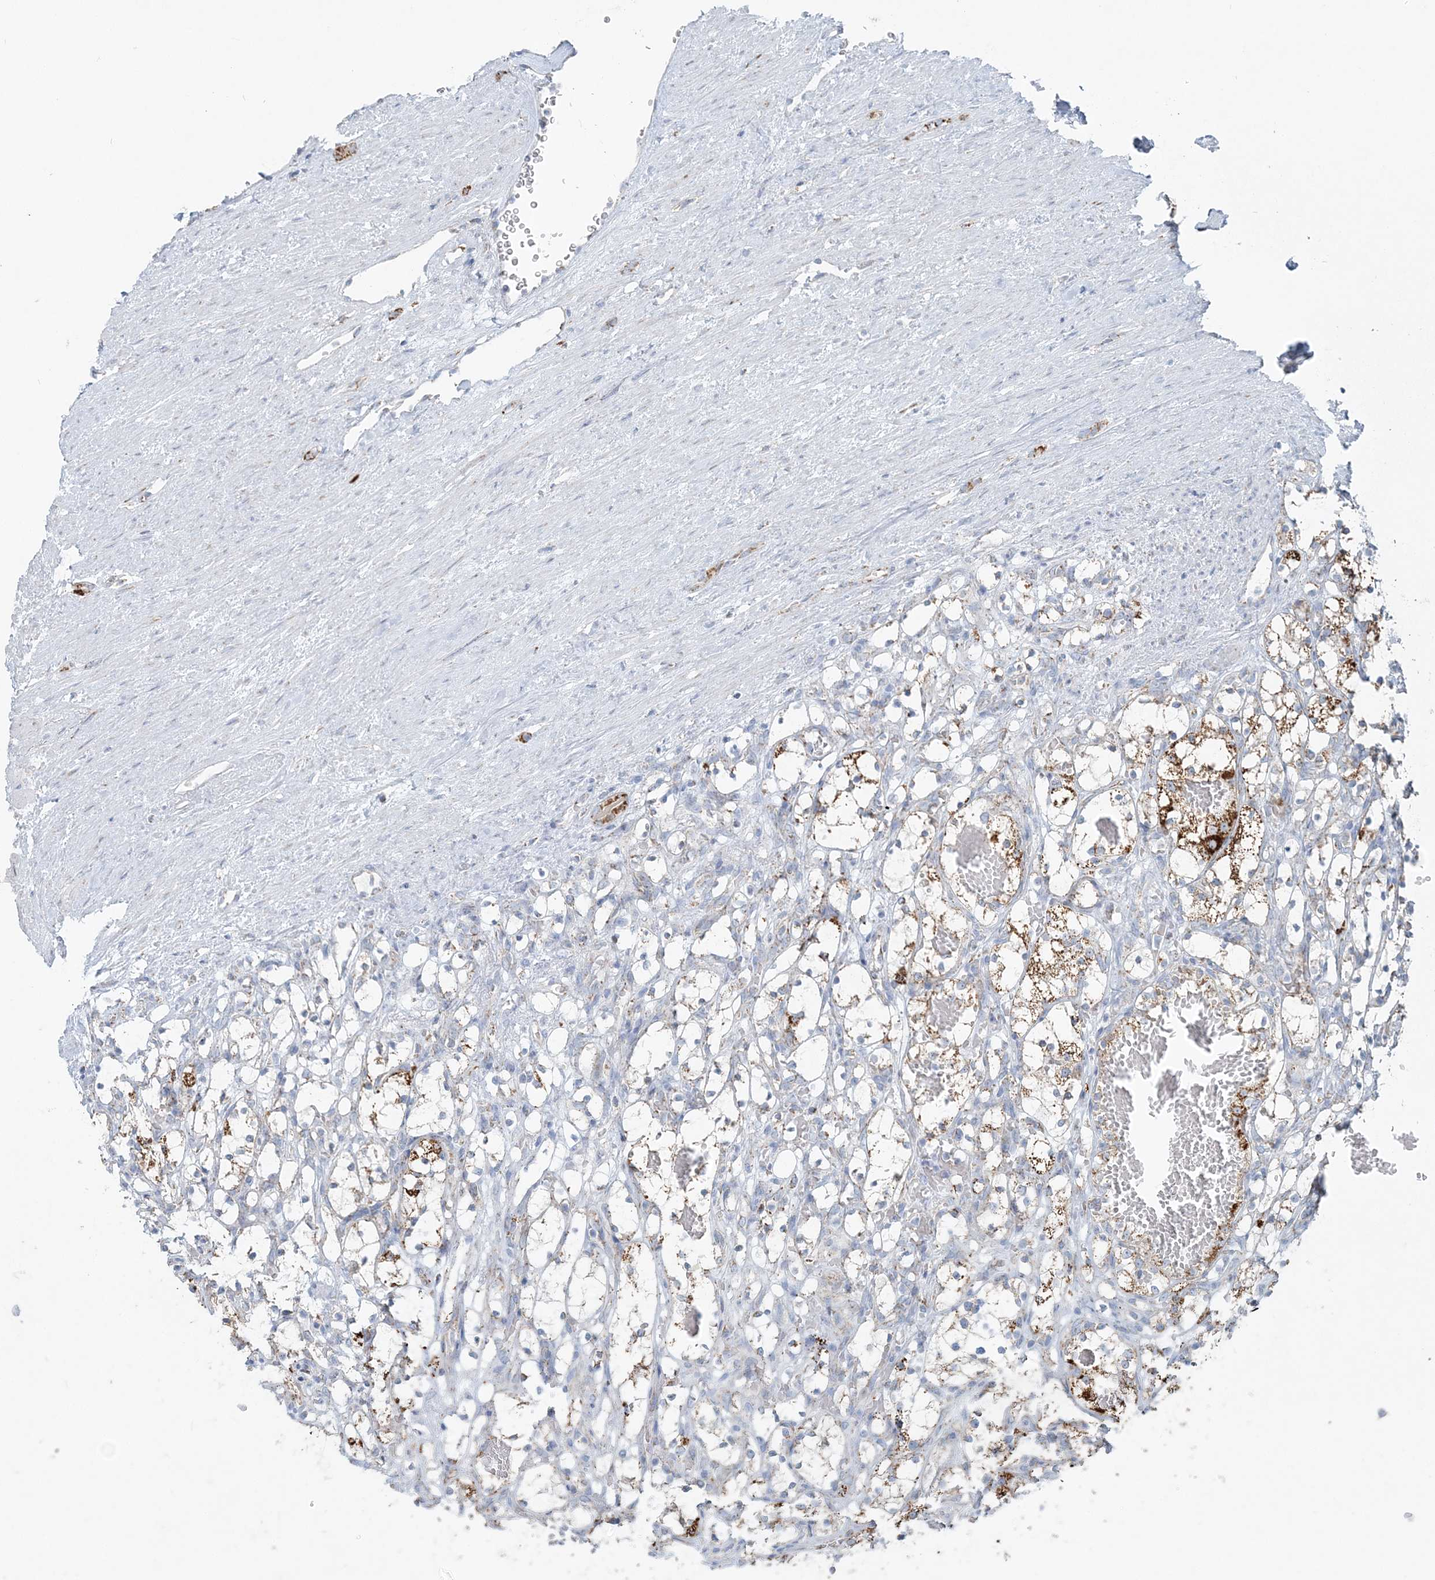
{"staining": {"intensity": "moderate", "quantity": "<25%", "location": "cytoplasmic/membranous"}, "tissue": "renal cancer", "cell_type": "Tumor cells", "image_type": "cancer", "snomed": [{"axis": "morphology", "description": "Adenocarcinoma, NOS"}, {"axis": "topography", "description": "Kidney"}], "caption": "This photomicrograph demonstrates immunohistochemistry staining of human adenocarcinoma (renal), with low moderate cytoplasmic/membranous expression in approximately <25% of tumor cells.", "gene": "PCCB", "patient": {"sex": "female", "age": 69}}